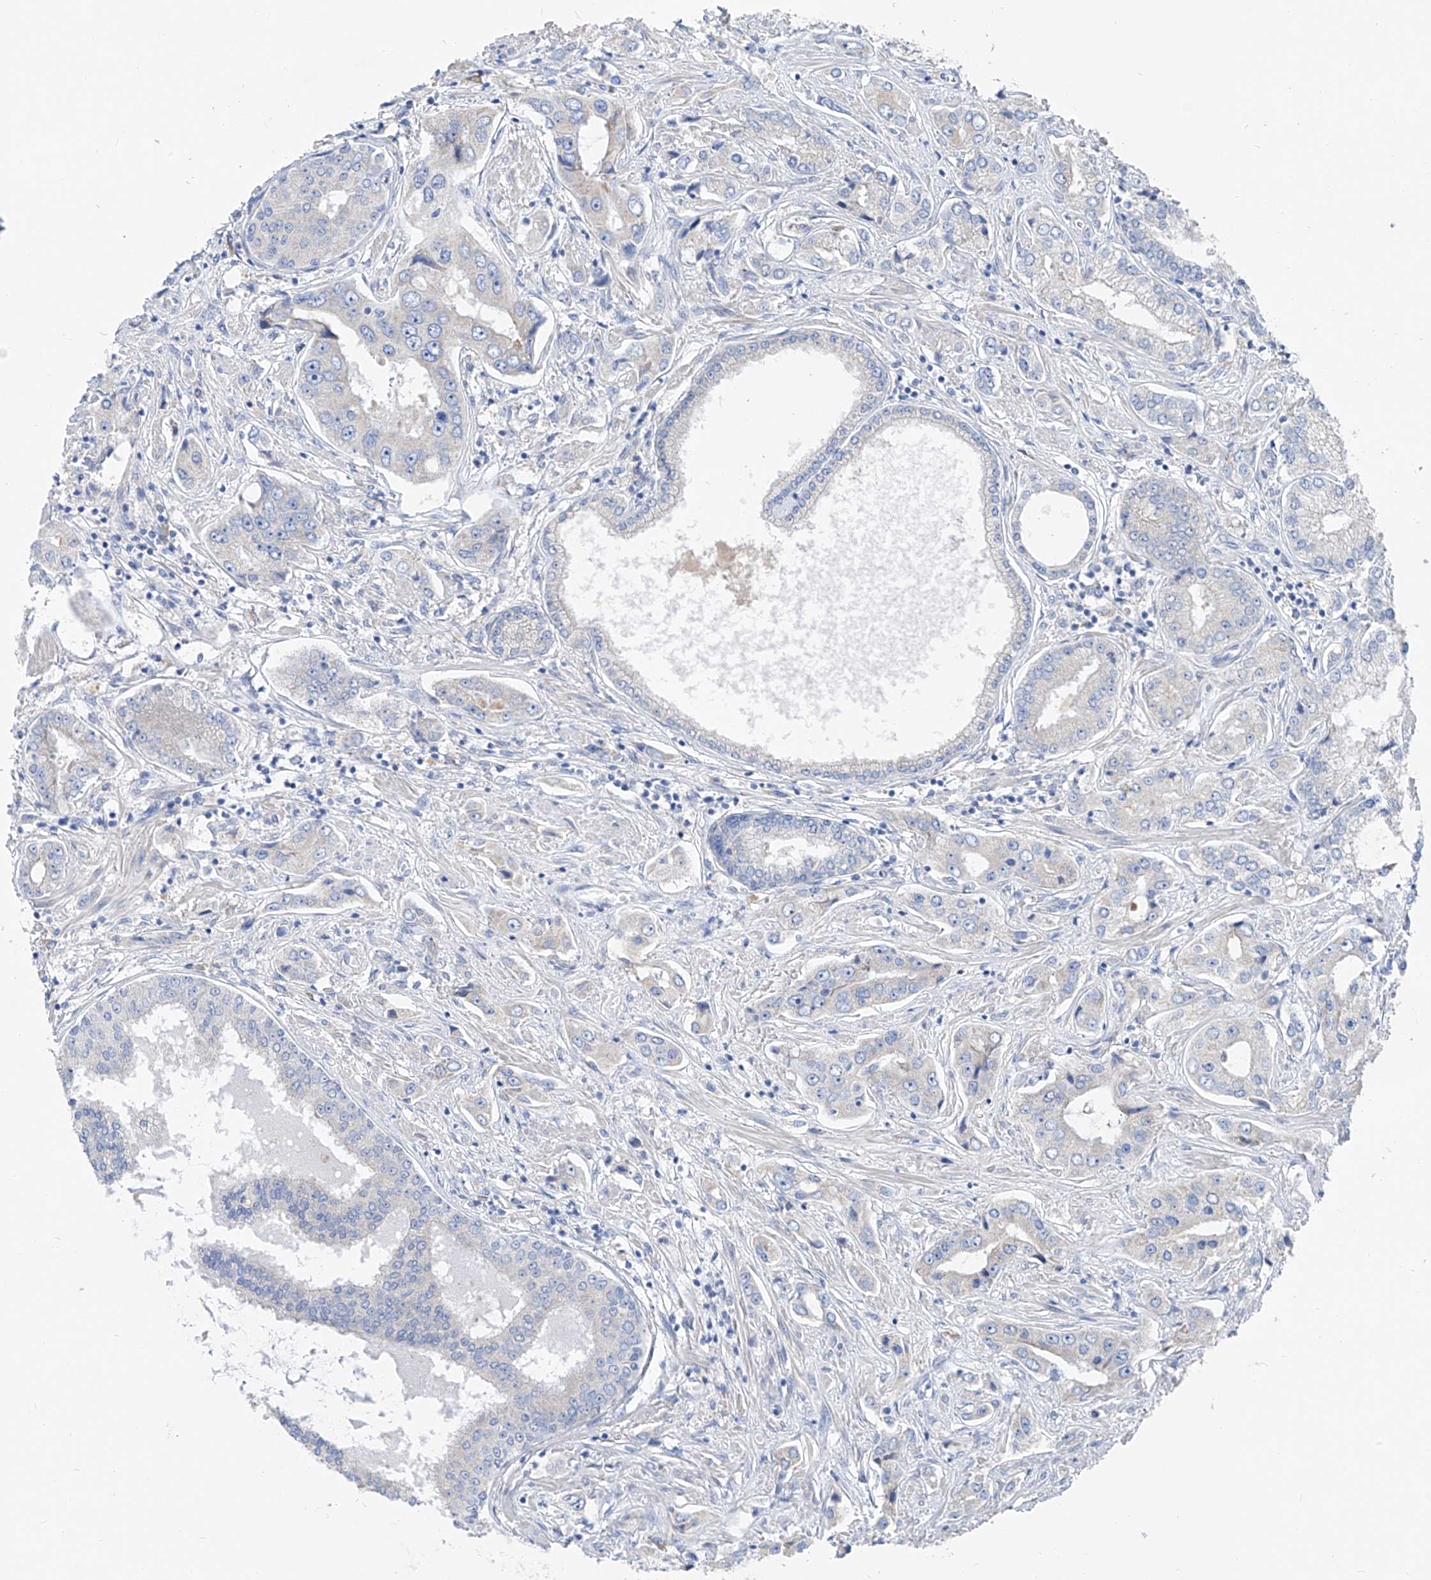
{"staining": {"intensity": "negative", "quantity": "none", "location": "none"}, "tissue": "prostate cancer", "cell_type": "Tumor cells", "image_type": "cancer", "snomed": [{"axis": "morphology", "description": "Adenocarcinoma, High grade"}, {"axis": "topography", "description": "Prostate"}], "caption": "Immunohistochemistry (IHC) micrograph of prostate cancer stained for a protein (brown), which shows no positivity in tumor cells.", "gene": "UFL1", "patient": {"sex": "male", "age": 66}}